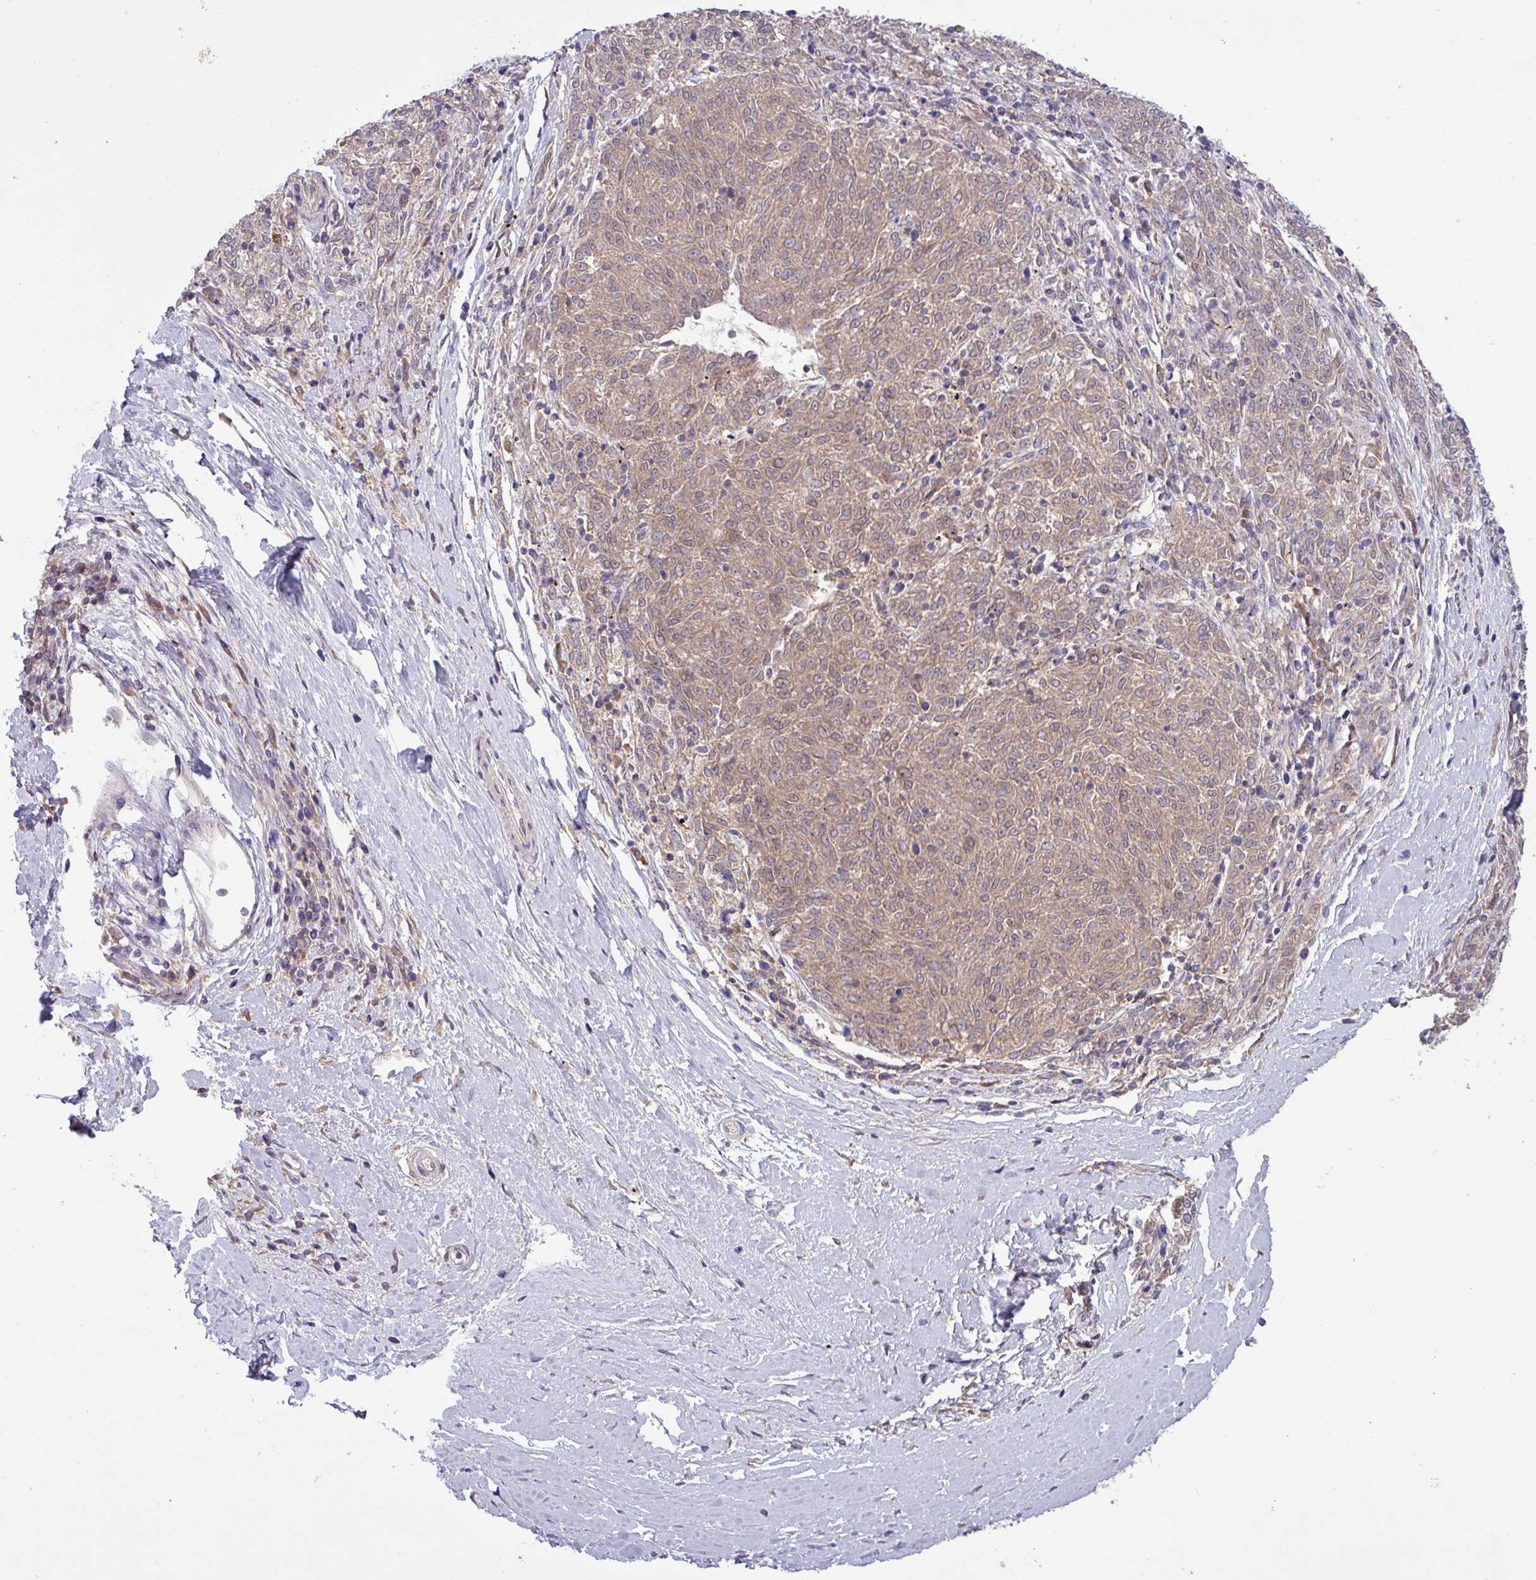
{"staining": {"intensity": "weak", "quantity": ">75%", "location": "cytoplasmic/membranous"}, "tissue": "melanoma", "cell_type": "Tumor cells", "image_type": "cancer", "snomed": [{"axis": "morphology", "description": "Malignant melanoma, NOS"}, {"axis": "topography", "description": "Skin"}], "caption": "Immunohistochemical staining of melanoma demonstrates low levels of weak cytoplasmic/membranous protein positivity in about >75% of tumor cells. (DAB IHC, brown staining for protein, blue staining for nuclei).", "gene": "TNFSF12", "patient": {"sex": "female", "age": 72}}